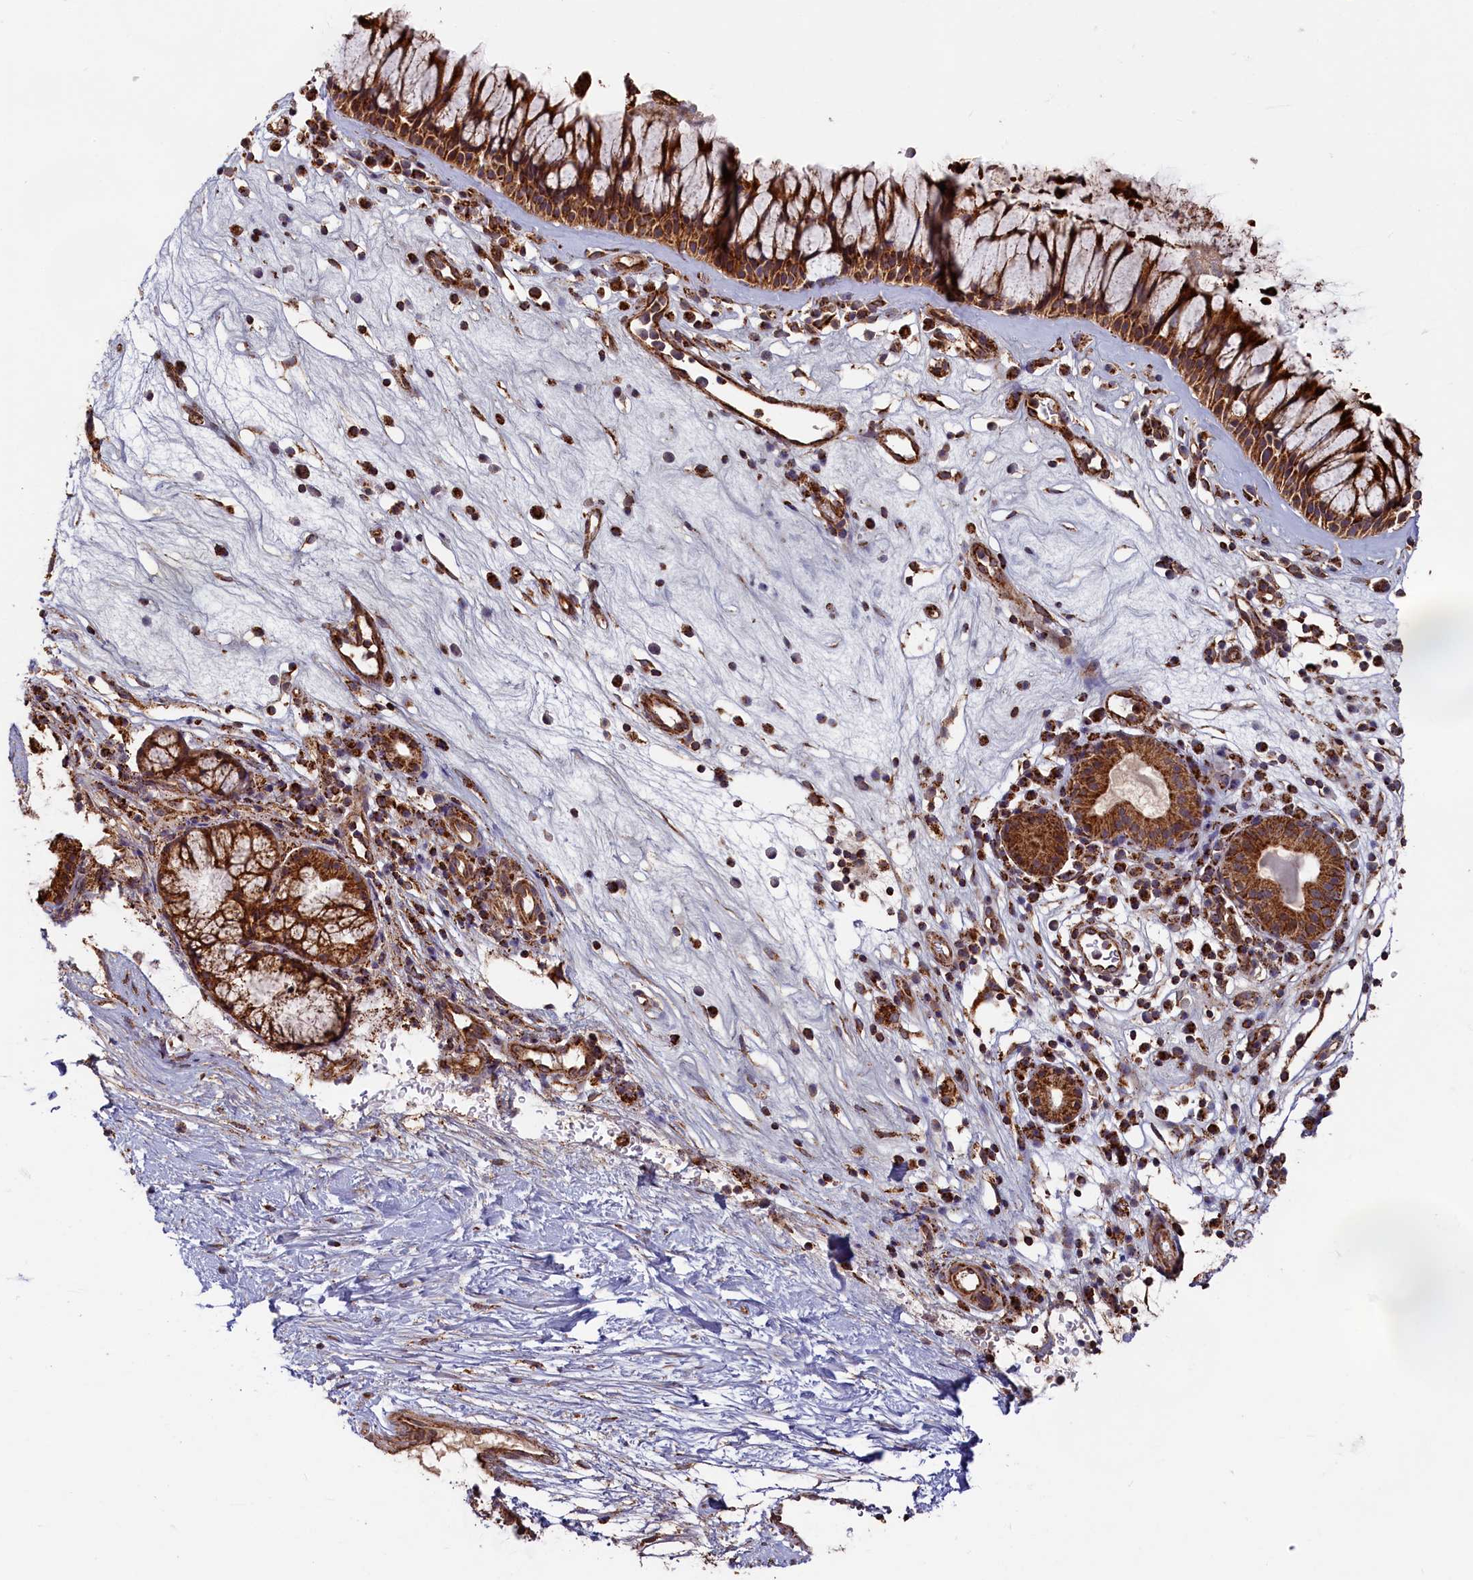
{"staining": {"intensity": "strong", "quantity": ">75%", "location": "cytoplasmic/membranous"}, "tissue": "nasopharynx", "cell_type": "Respiratory epithelial cells", "image_type": "normal", "snomed": [{"axis": "morphology", "description": "Normal tissue, NOS"}, {"axis": "morphology", "description": "Inflammation, NOS"}, {"axis": "morphology", "description": "Malignant melanoma, Metastatic site"}, {"axis": "topography", "description": "Nasopharynx"}], "caption": "Immunohistochemistry (DAB) staining of normal nasopharynx exhibits strong cytoplasmic/membranous protein expression in about >75% of respiratory epithelial cells.", "gene": "MACROD1", "patient": {"sex": "male", "age": 70}}